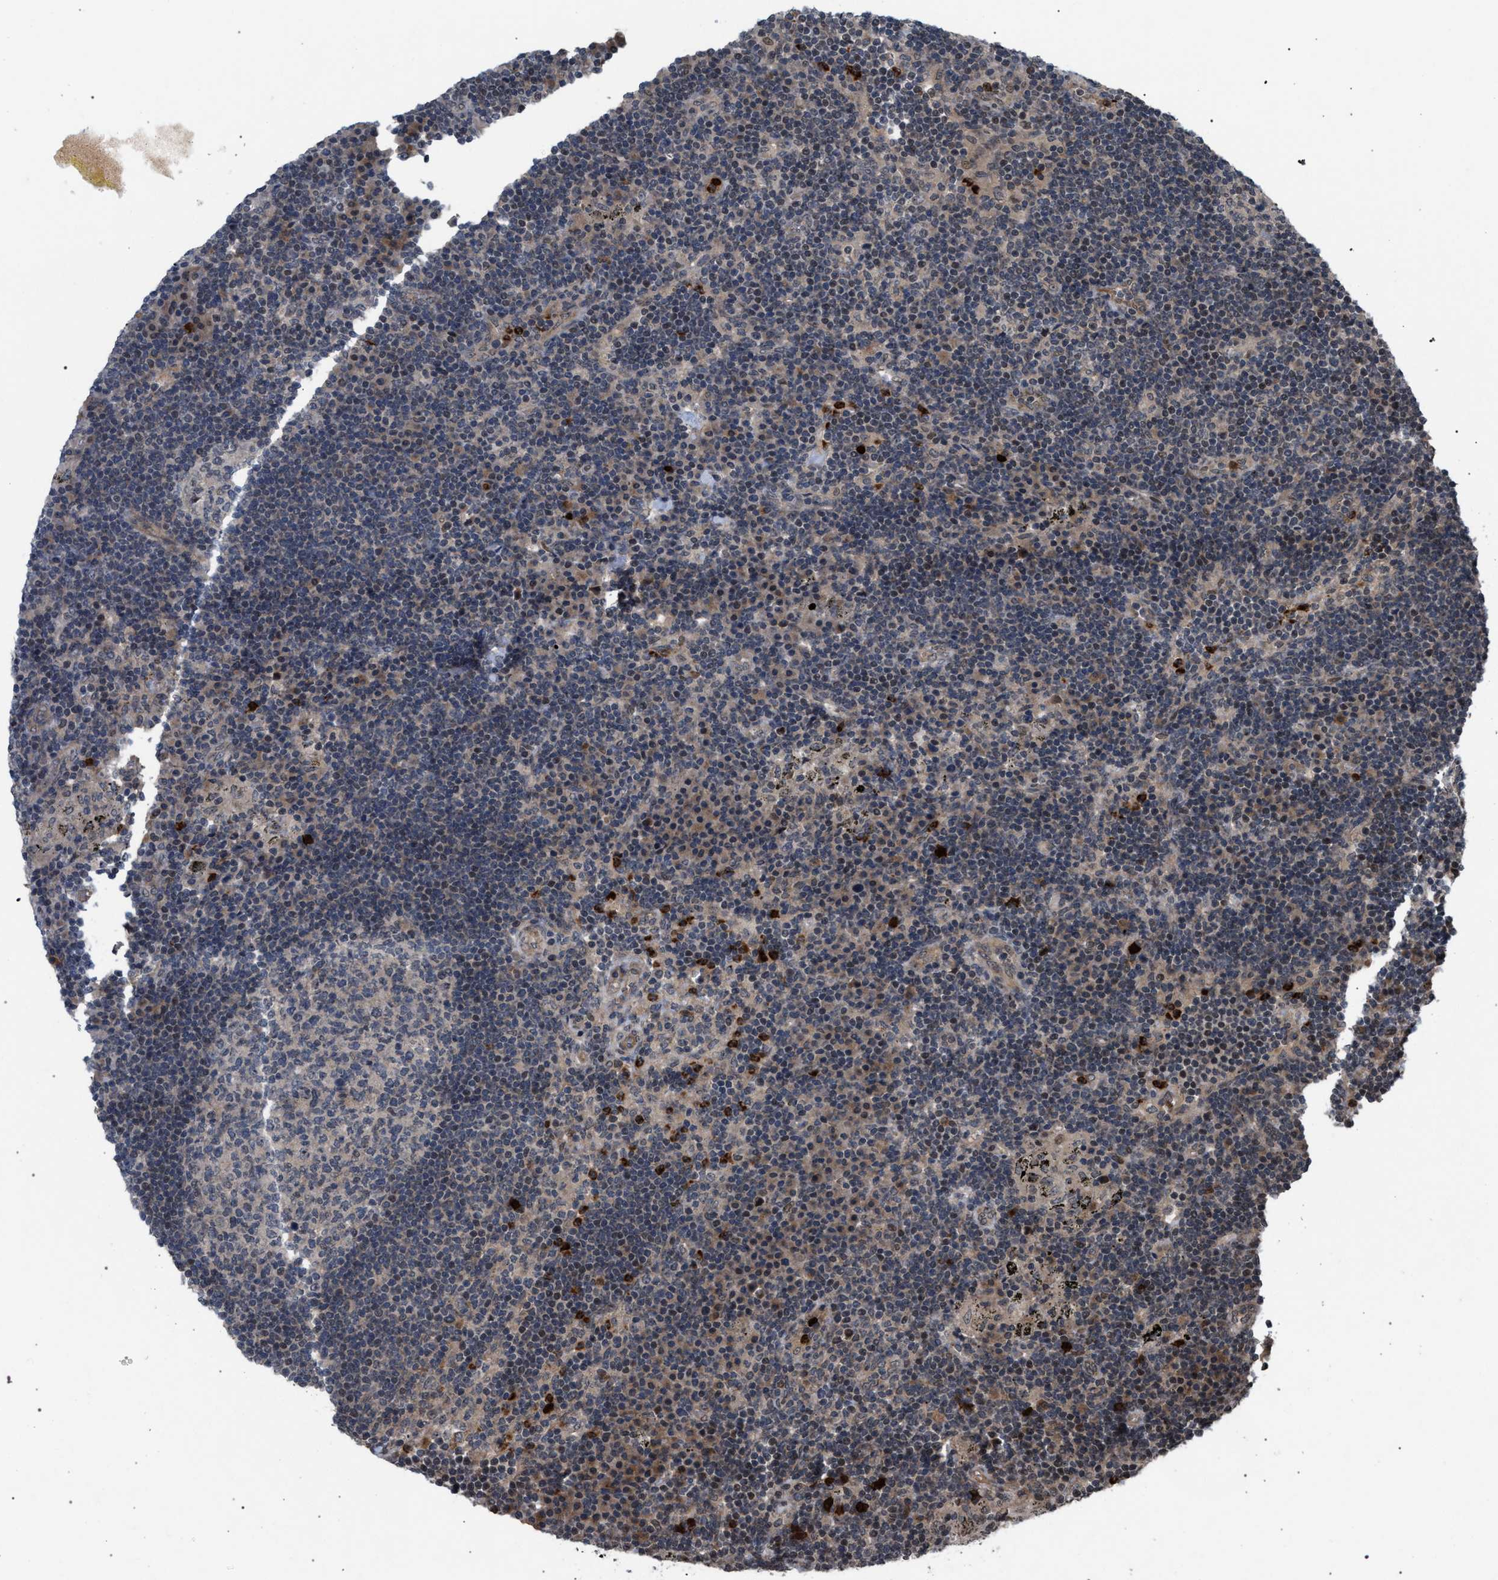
{"staining": {"intensity": "negative", "quantity": "none", "location": "none"}, "tissue": "lymph node", "cell_type": "Germinal center cells", "image_type": "normal", "snomed": [{"axis": "morphology", "description": "Normal tissue, NOS"}, {"axis": "morphology", "description": "Squamous cell carcinoma, metastatic, NOS"}, {"axis": "topography", "description": "Lymph node"}], "caption": "IHC micrograph of unremarkable lymph node: lymph node stained with DAB (3,3'-diaminobenzidine) displays no significant protein staining in germinal center cells.", "gene": "IRAK4", "patient": {"sex": "female", "age": 53}}